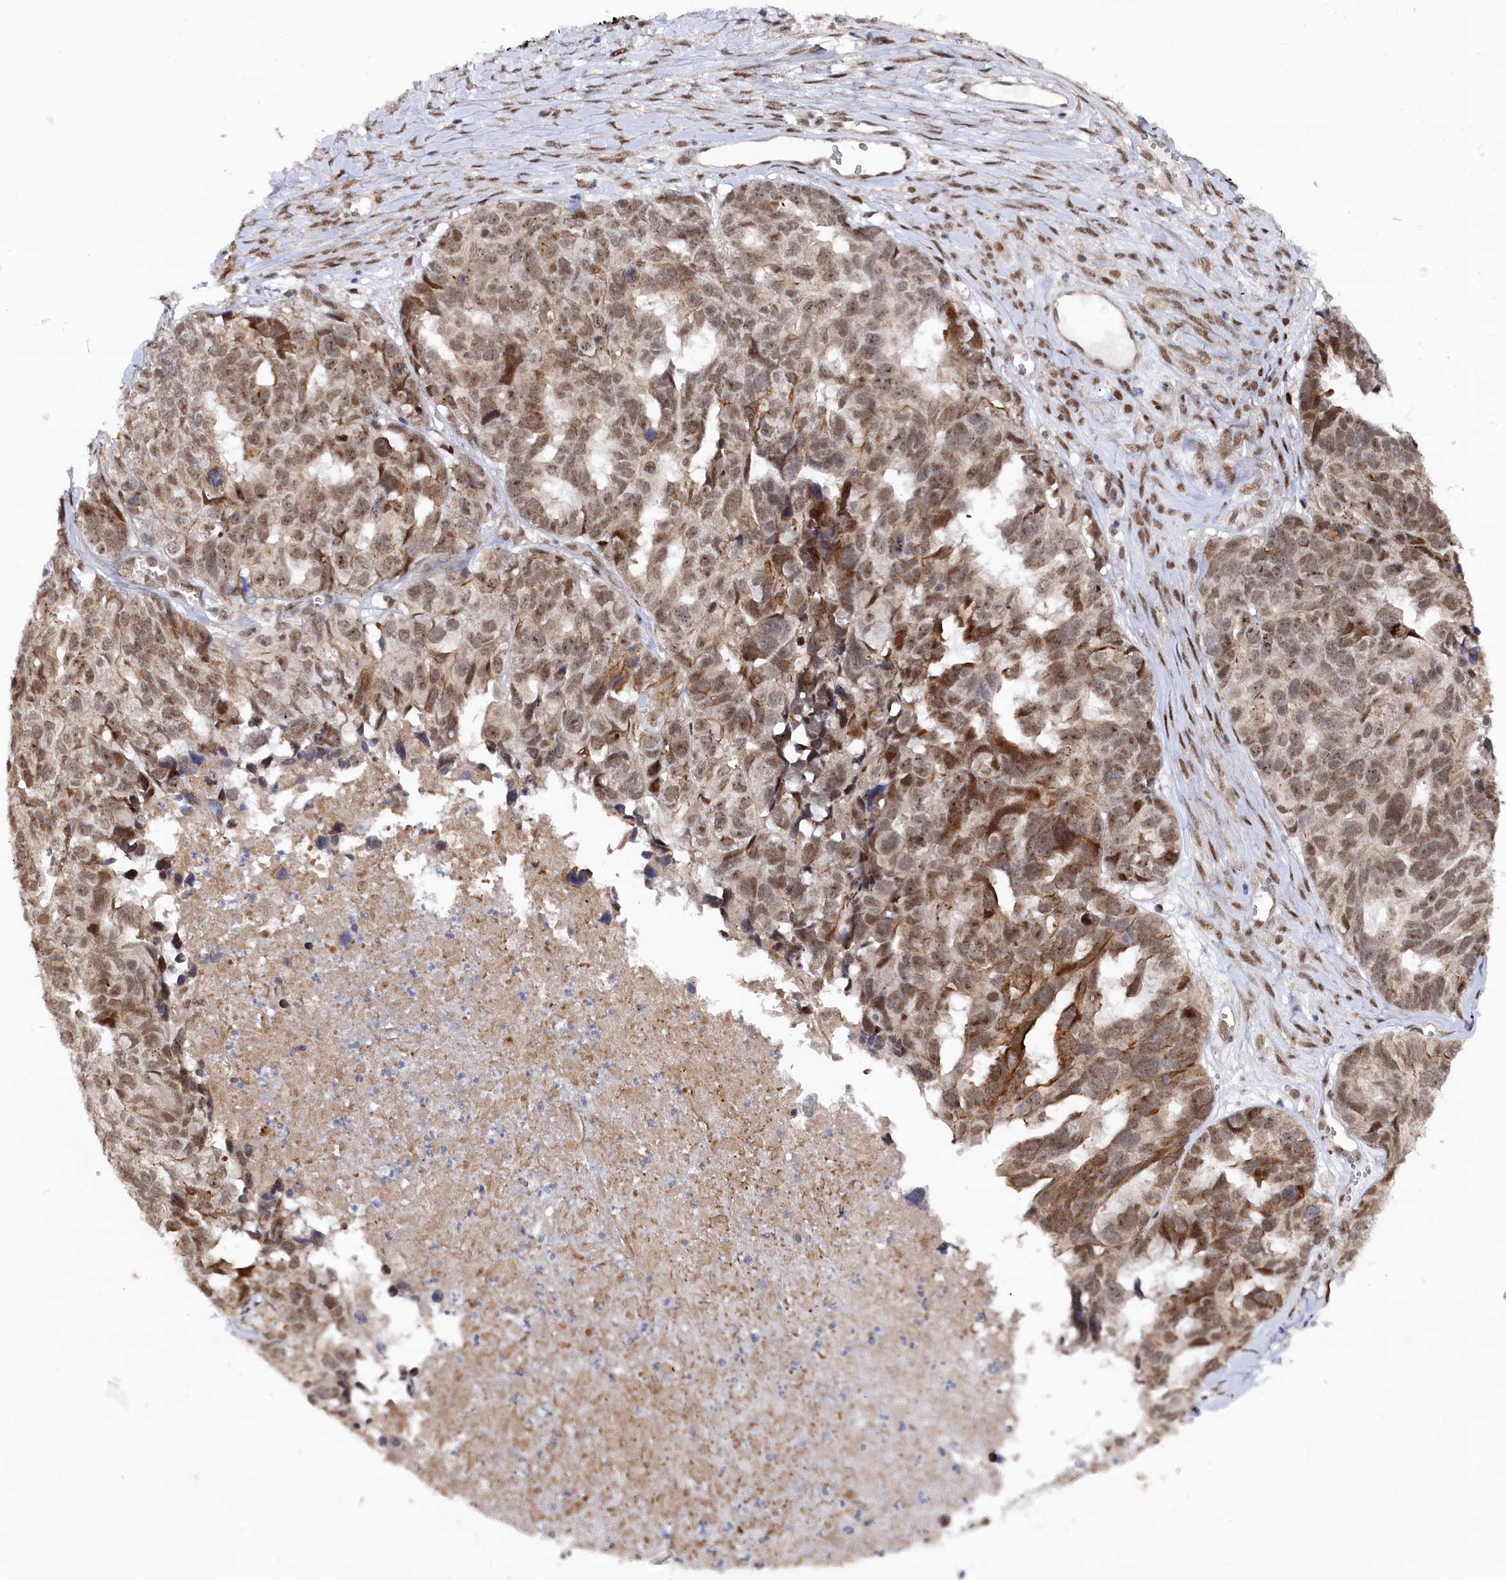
{"staining": {"intensity": "moderate", "quantity": ">75%", "location": "nuclear"}, "tissue": "ovarian cancer", "cell_type": "Tumor cells", "image_type": "cancer", "snomed": [{"axis": "morphology", "description": "Cystadenocarcinoma, serous, NOS"}, {"axis": "topography", "description": "Ovary"}], "caption": "Serous cystadenocarcinoma (ovarian) stained with a protein marker displays moderate staining in tumor cells.", "gene": "BUB3", "patient": {"sex": "female", "age": 79}}